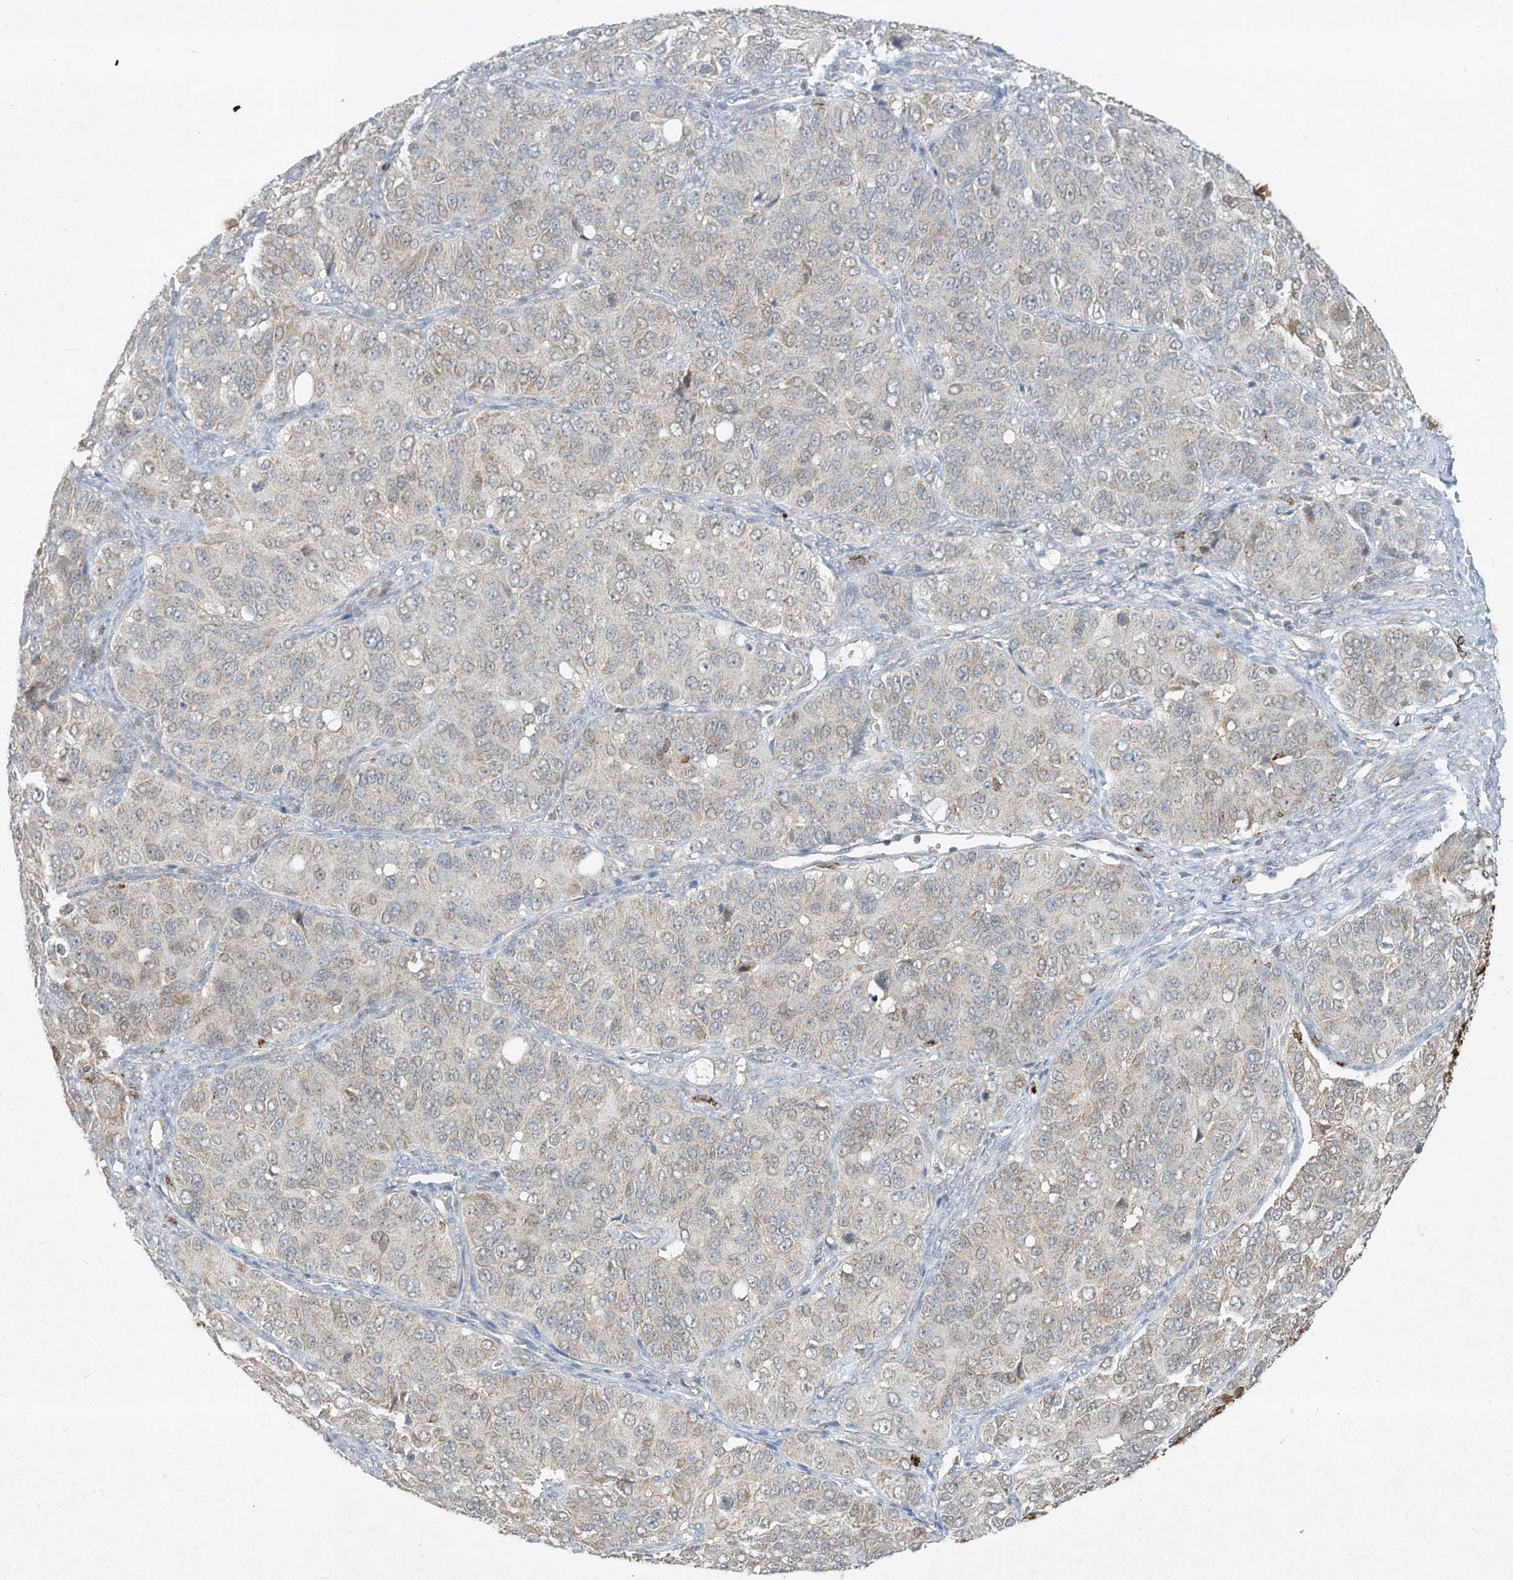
{"staining": {"intensity": "weak", "quantity": "25%-75%", "location": "cytoplasmic/membranous"}, "tissue": "ovarian cancer", "cell_type": "Tumor cells", "image_type": "cancer", "snomed": [{"axis": "morphology", "description": "Carcinoma, endometroid"}, {"axis": "topography", "description": "Ovary"}], "caption": "This is an image of immunohistochemistry staining of ovarian endometroid carcinoma, which shows weak expression in the cytoplasmic/membranous of tumor cells.", "gene": "CHRNA4", "patient": {"sex": "female", "age": 51}}